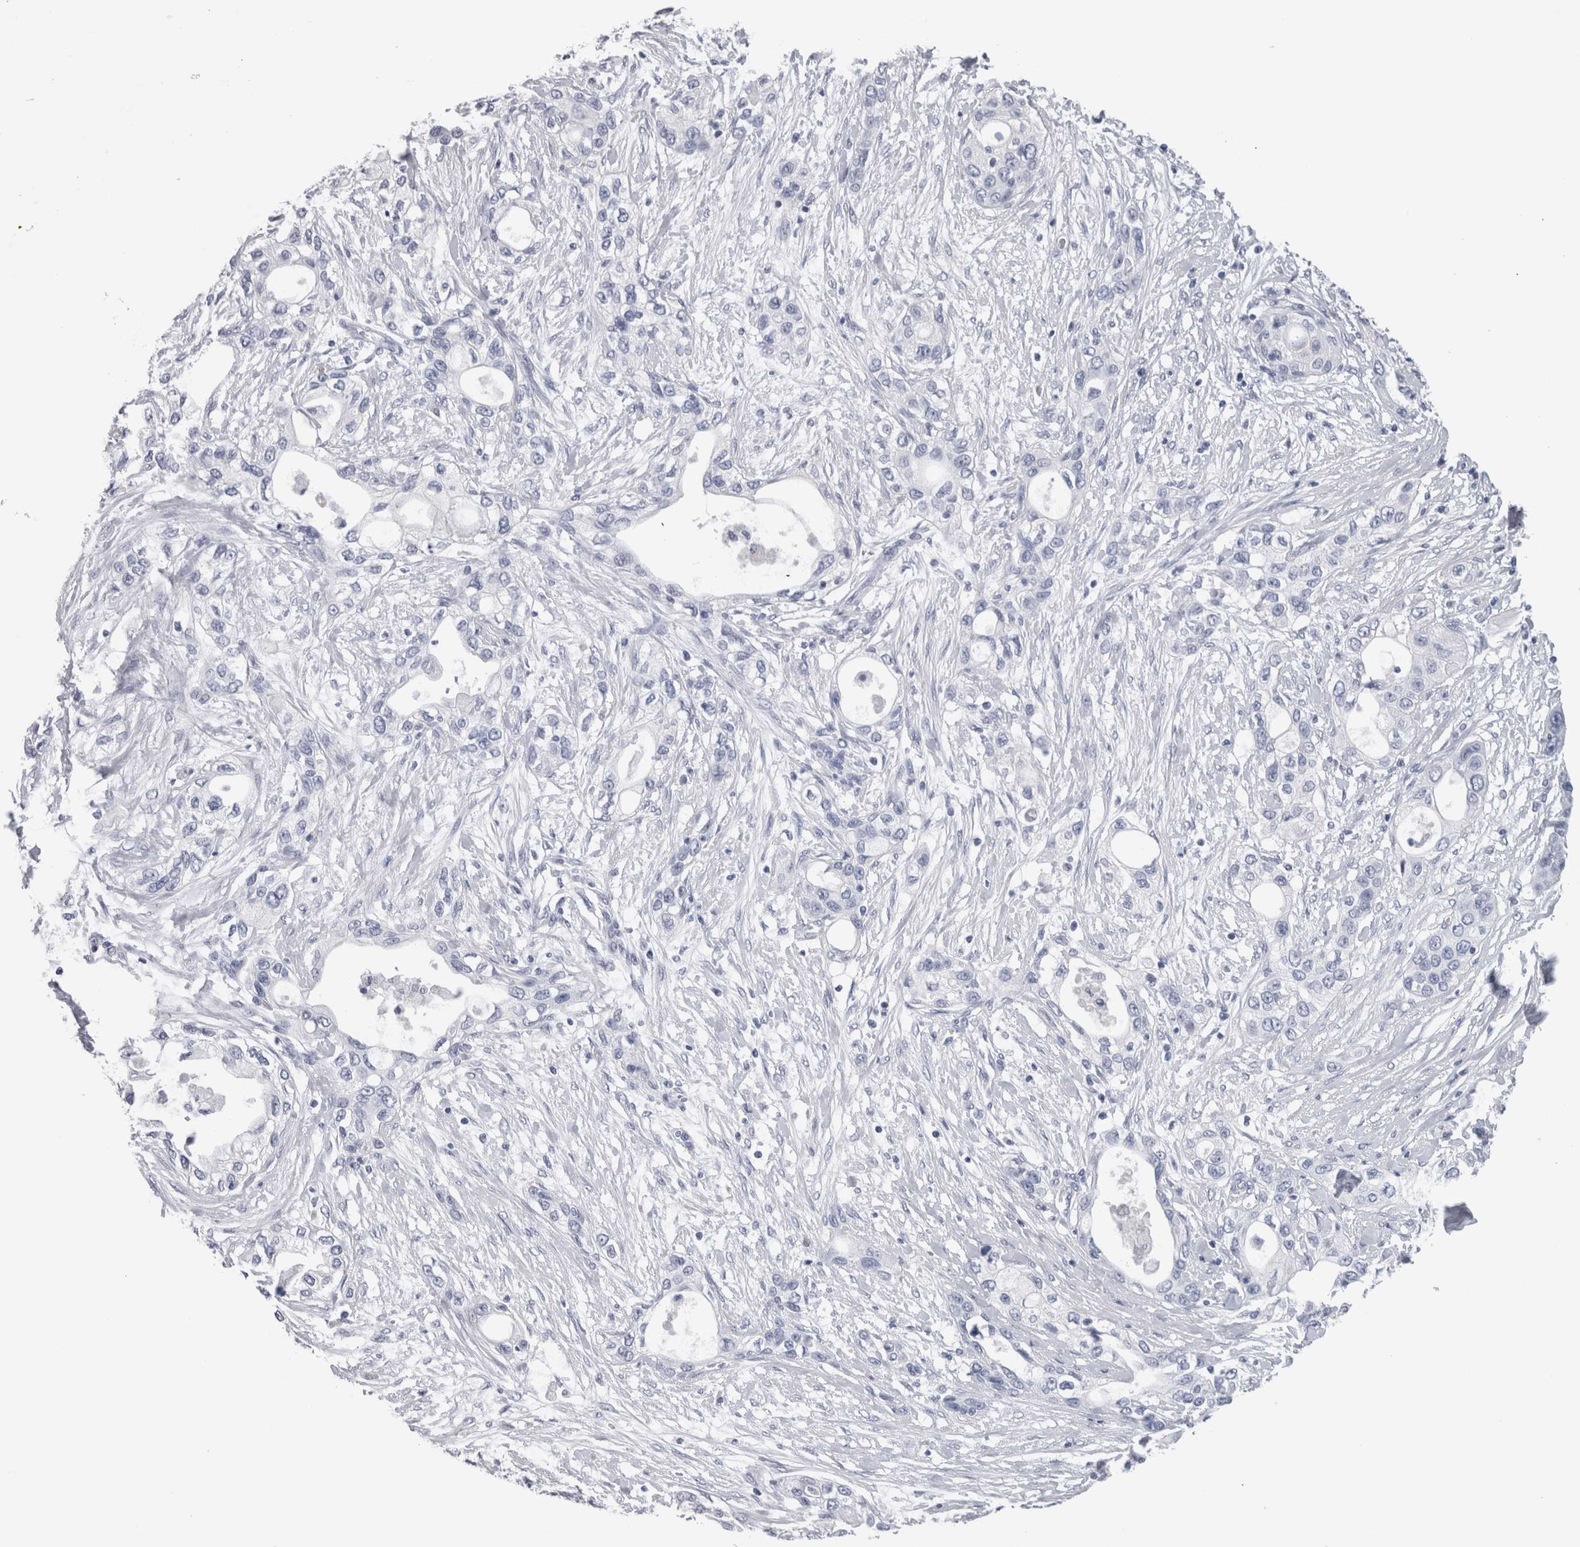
{"staining": {"intensity": "negative", "quantity": "none", "location": "none"}, "tissue": "pancreatic cancer", "cell_type": "Tumor cells", "image_type": "cancer", "snomed": [{"axis": "morphology", "description": "Adenocarcinoma, NOS"}, {"axis": "topography", "description": "Pancreas"}], "caption": "High power microscopy image of an IHC histopathology image of pancreatic cancer (adenocarcinoma), revealing no significant expression in tumor cells.", "gene": "CA8", "patient": {"sex": "female", "age": 70}}